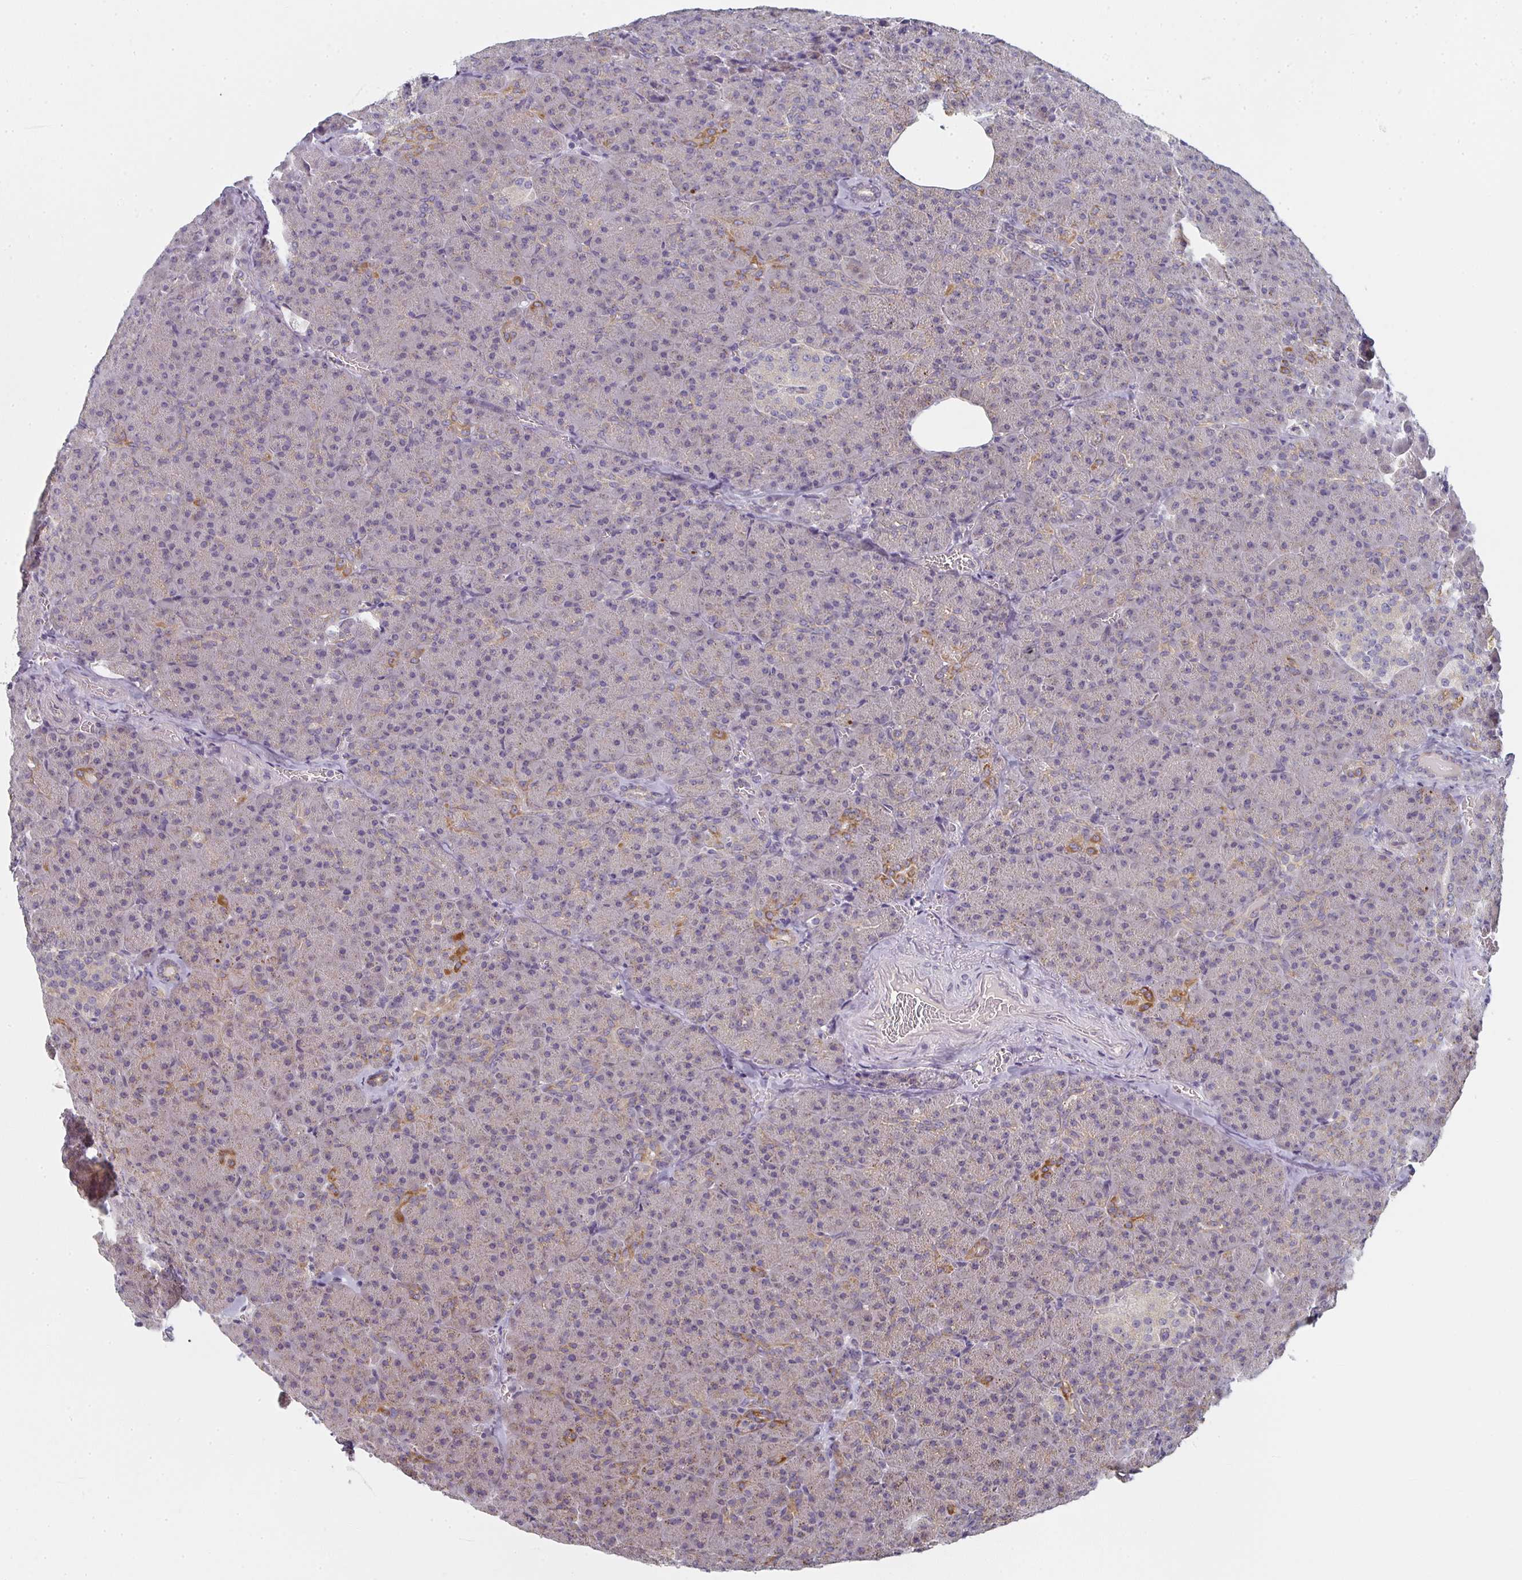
{"staining": {"intensity": "moderate", "quantity": "<25%", "location": "cytoplasmic/membranous"}, "tissue": "pancreas", "cell_type": "Exocrine glandular cells", "image_type": "normal", "snomed": [{"axis": "morphology", "description": "Normal tissue, NOS"}, {"axis": "topography", "description": "Pancreas"}], "caption": "A brown stain shows moderate cytoplasmic/membranous staining of a protein in exocrine glandular cells of normal human pancreas.", "gene": "CTHRC1", "patient": {"sex": "female", "age": 74}}